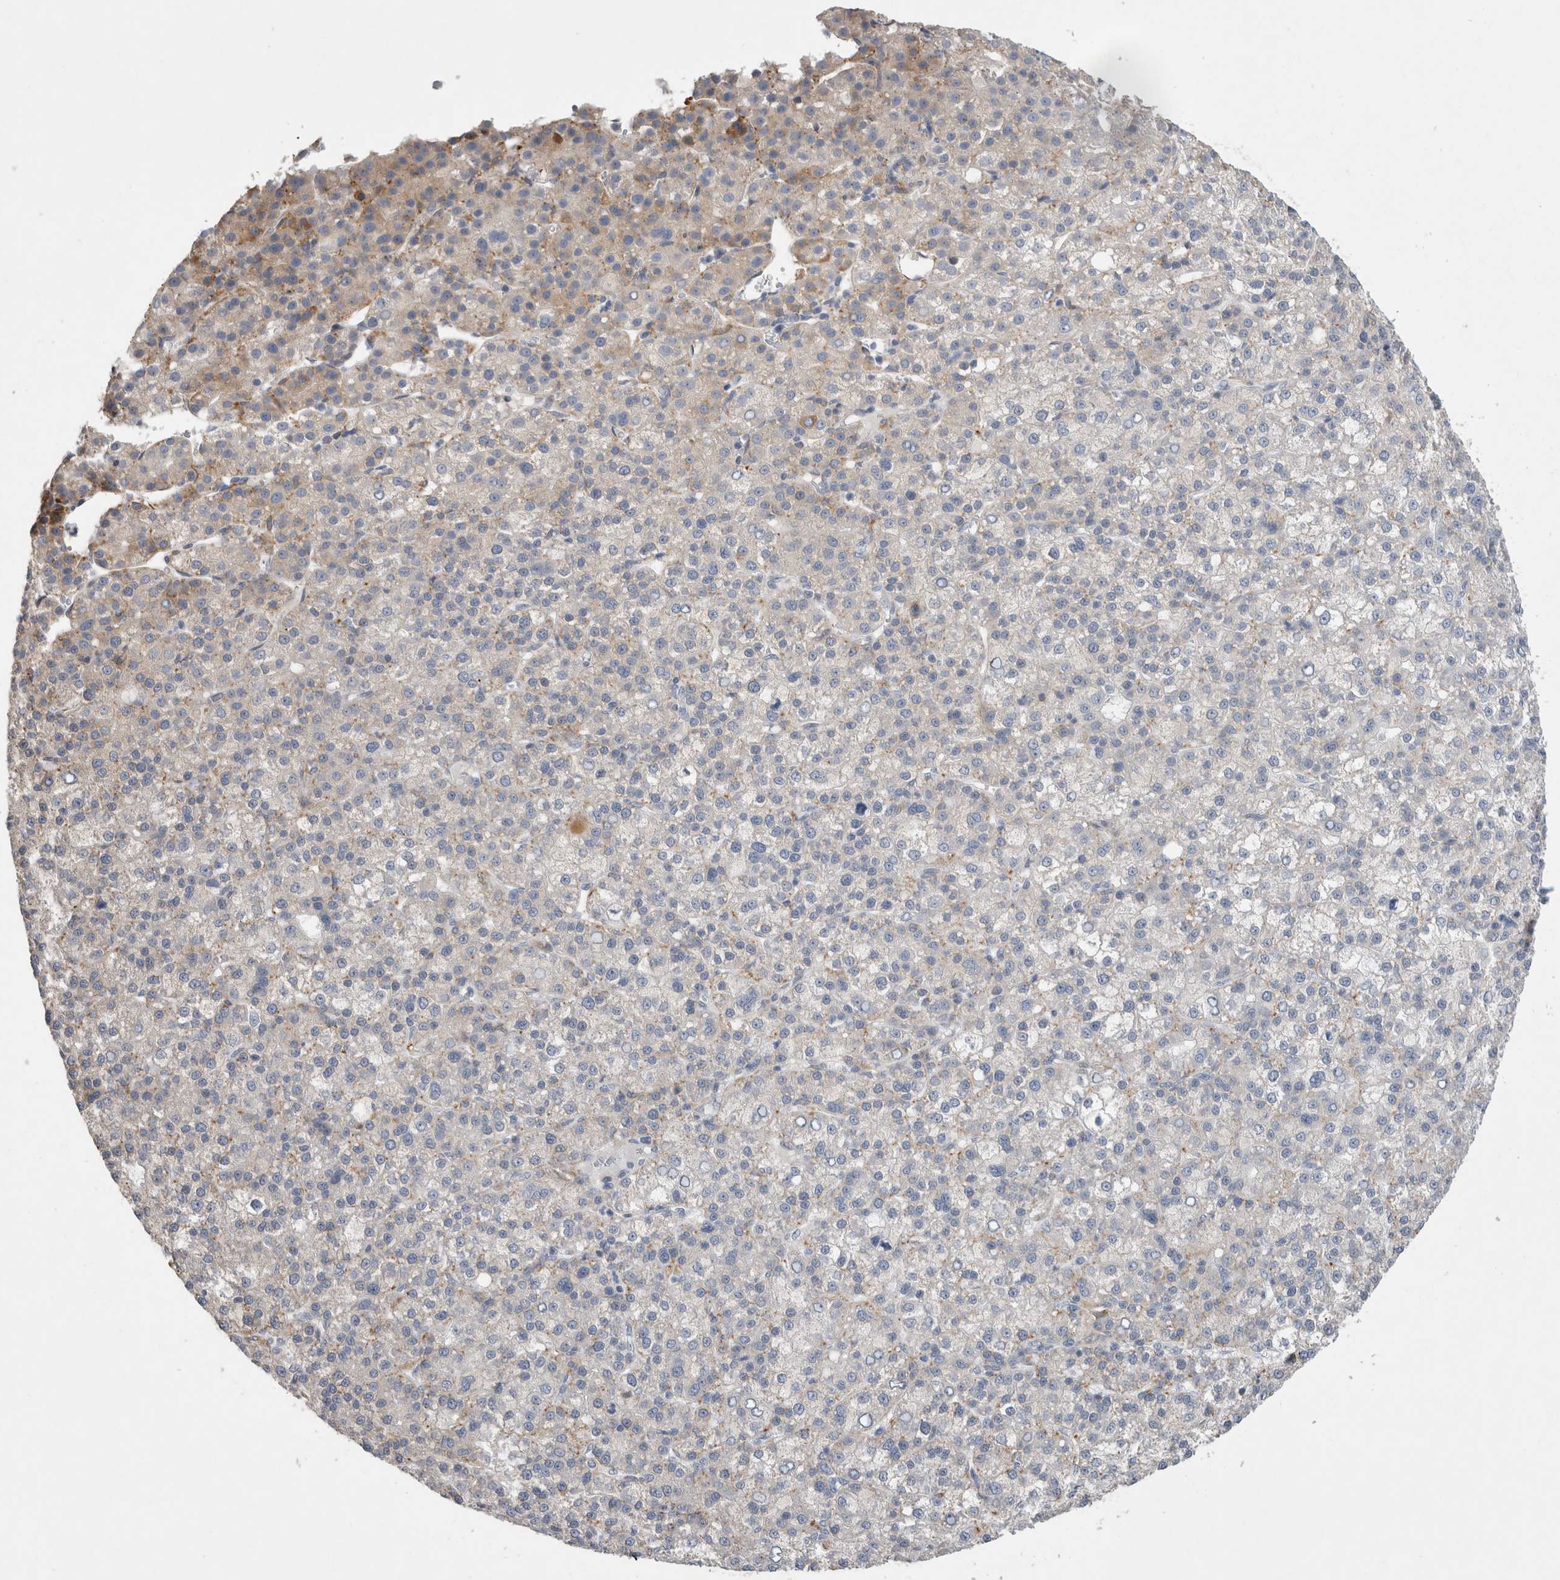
{"staining": {"intensity": "weak", "quantity": "<25%", "location": "cytoplasmic/membranous"}, "tissue": "liver cancer", "cell_type": "Tumor cells", "image_type": "cancer", "snomed": [{"axis": "morphology", "description": "Carcinoma, Hepatocellular, NOS"}, {"axis": "topography", "description": "Liver"}], "caption": "High power microscopy image of an immunohistochemistry micrograph of liver cancer, revealing no significant expression in tumor cells.", "gene": "TRMT9B", "patient": {"sex": "female", "age": 58}}